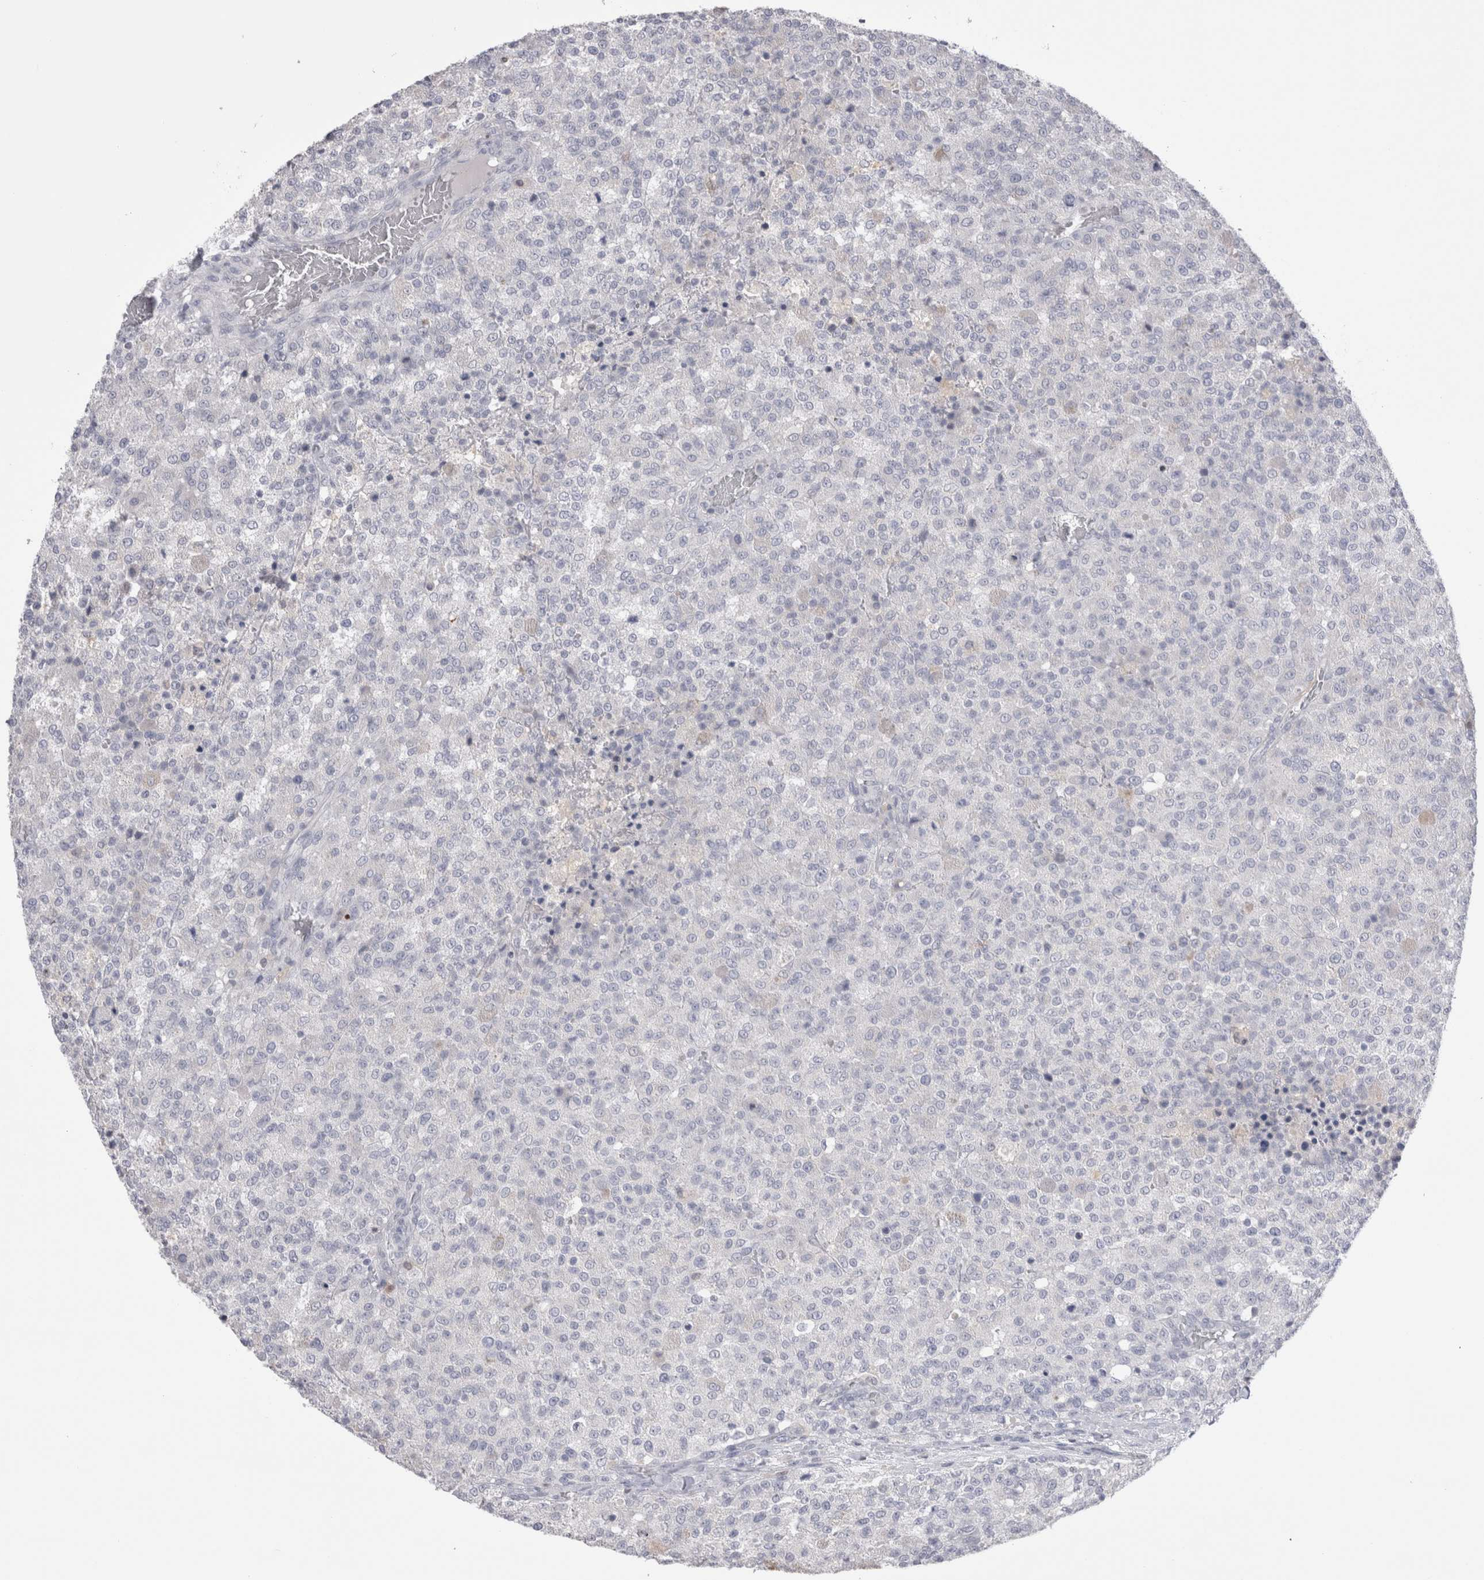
{"staining": {"intensity": "negative", "quantity": "none", "location": "none"}, "tissue": "testis cancer", "cell_type": "Tumor cells", "image_type": "cancer", "snomed": [{"axis": "morphology", "description": "Seminoma, NOS"}, {"axis": "topography", "description": "Testis"}], "caption": "Immunohistochemical staining of human testis seminoma demonstrates no significant positivity in tumor cells.", "gene": "SUCNR1", "patient": {"sex": "male", "age": 59}}